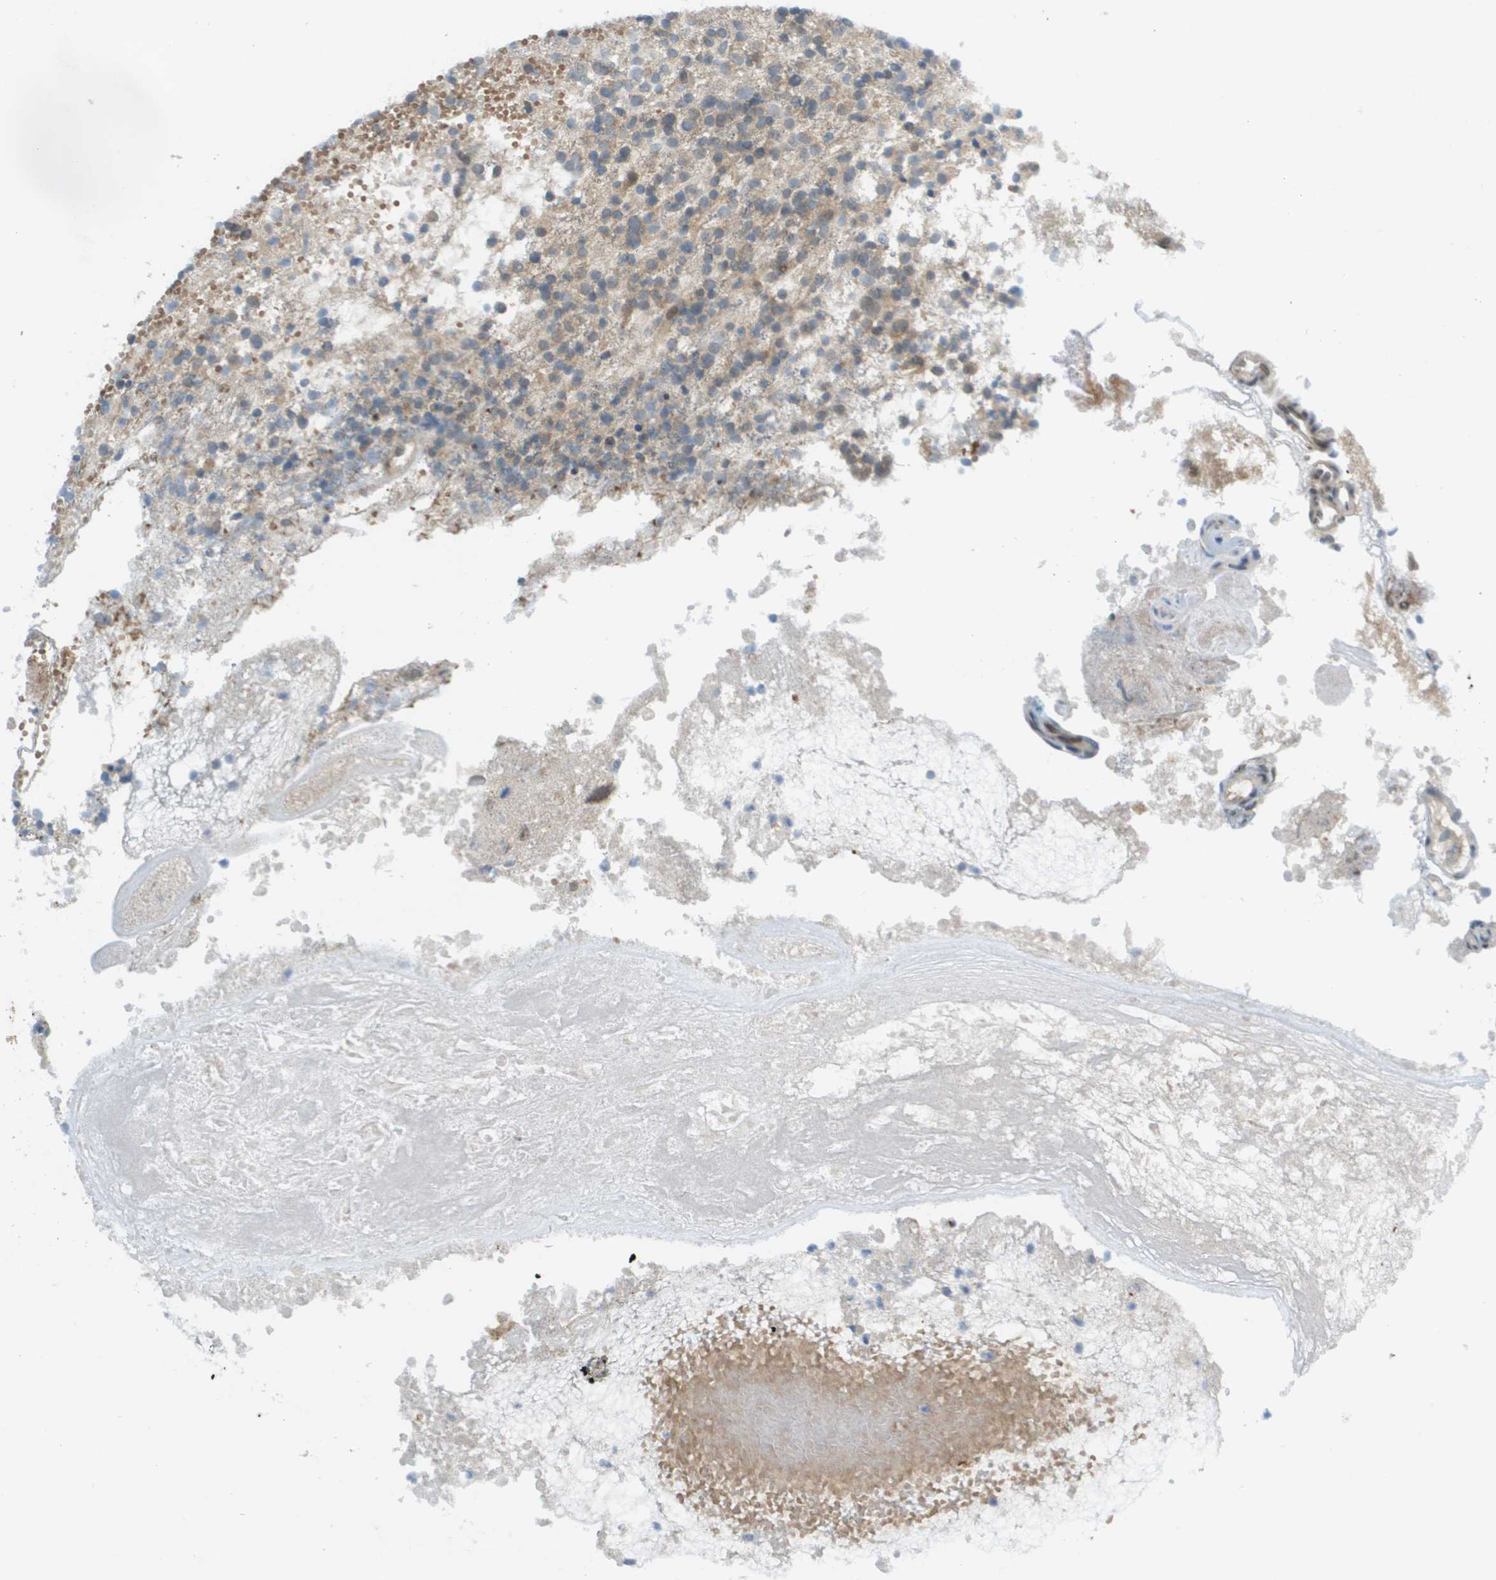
{"staining": {"intensity": "weak", "quantity": ">75%", "location": "cytoplasmic/membranous"}, "tissue": "glioma", "cell_type": "Tumor cells", "image_type": "cancer", "snomed": [{"axis": "morphology", "description": "Glioma, malignant, High grade"}, {"axis": "topography", "description": "Brain"}], "caption": "An immunohistochemistry (IHC) histopathology image of neoplastic tissue is shown. Protein staining in brown shows weak cytoplasmic/membranous positivity in glioma within tumor cells.", "gene": "CACNB4", "patient": {"sex": "female", "age": 59}}